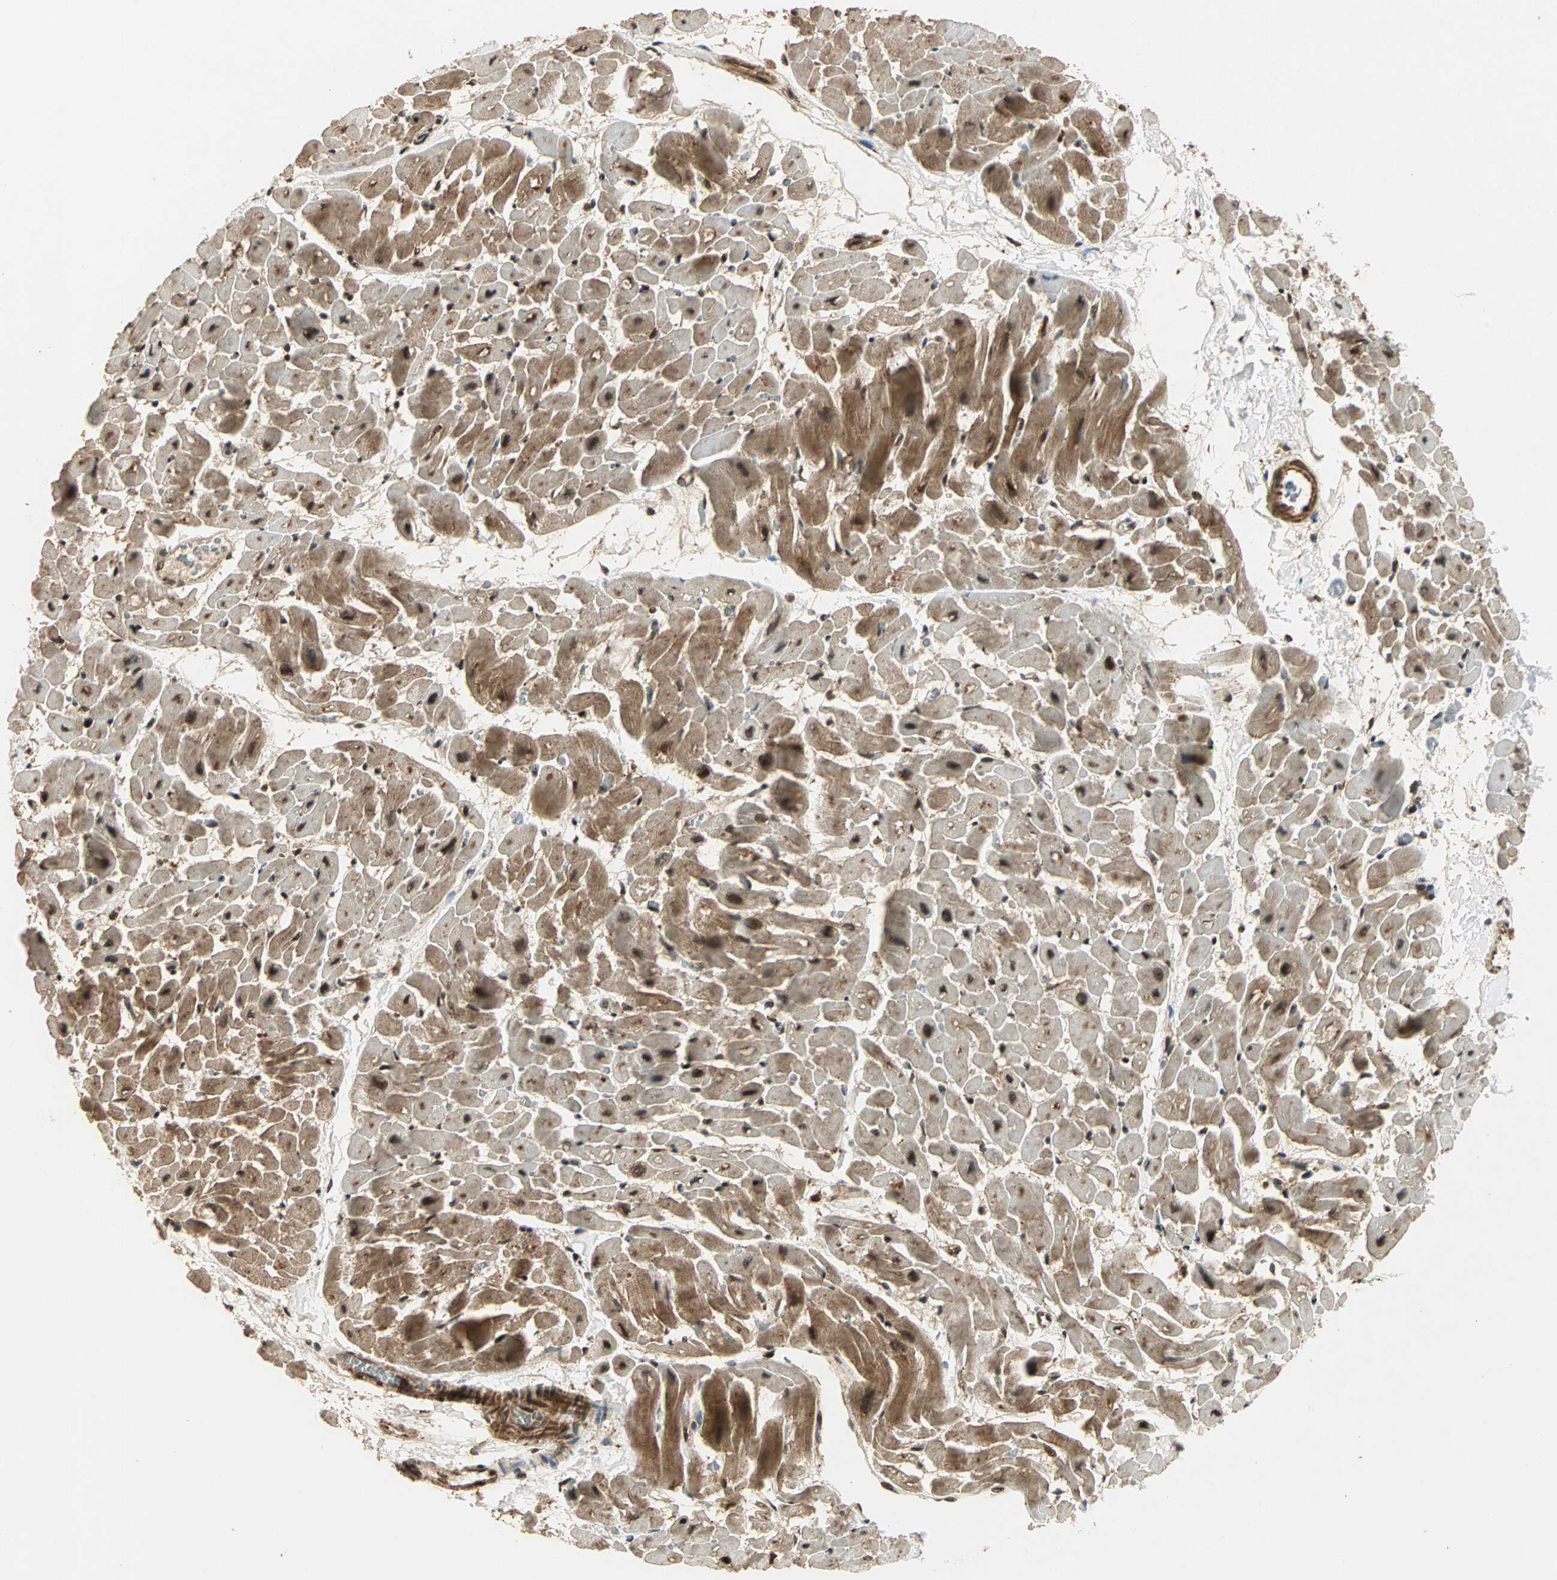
{"staining": {"intensity": "moderate", "quantity": ">75%", "location": "cytoplasmic/membranous,nuclear"}, "tissue": "heart muscle", "cell_type": "Cardiomyocytes", "image_type": "normal", "snomed": [{"axis": "morphology", "description": "Normal tissue, NOS"}, {"axis": "topography", "description": "Heart"}], "caption": "Immunohistochemical staining of benign heart muscle displays moderate cytoplasmic/membranous,nuclear protein positivity in approximately >75% of cardiomyocytes. The staining was performed using DAB, with brown indicating positive protein expression. Nuclei are stained blue with hematoxylin.", "gene": "ZBED9", "patient": {"sex": "male", "age": 45}}